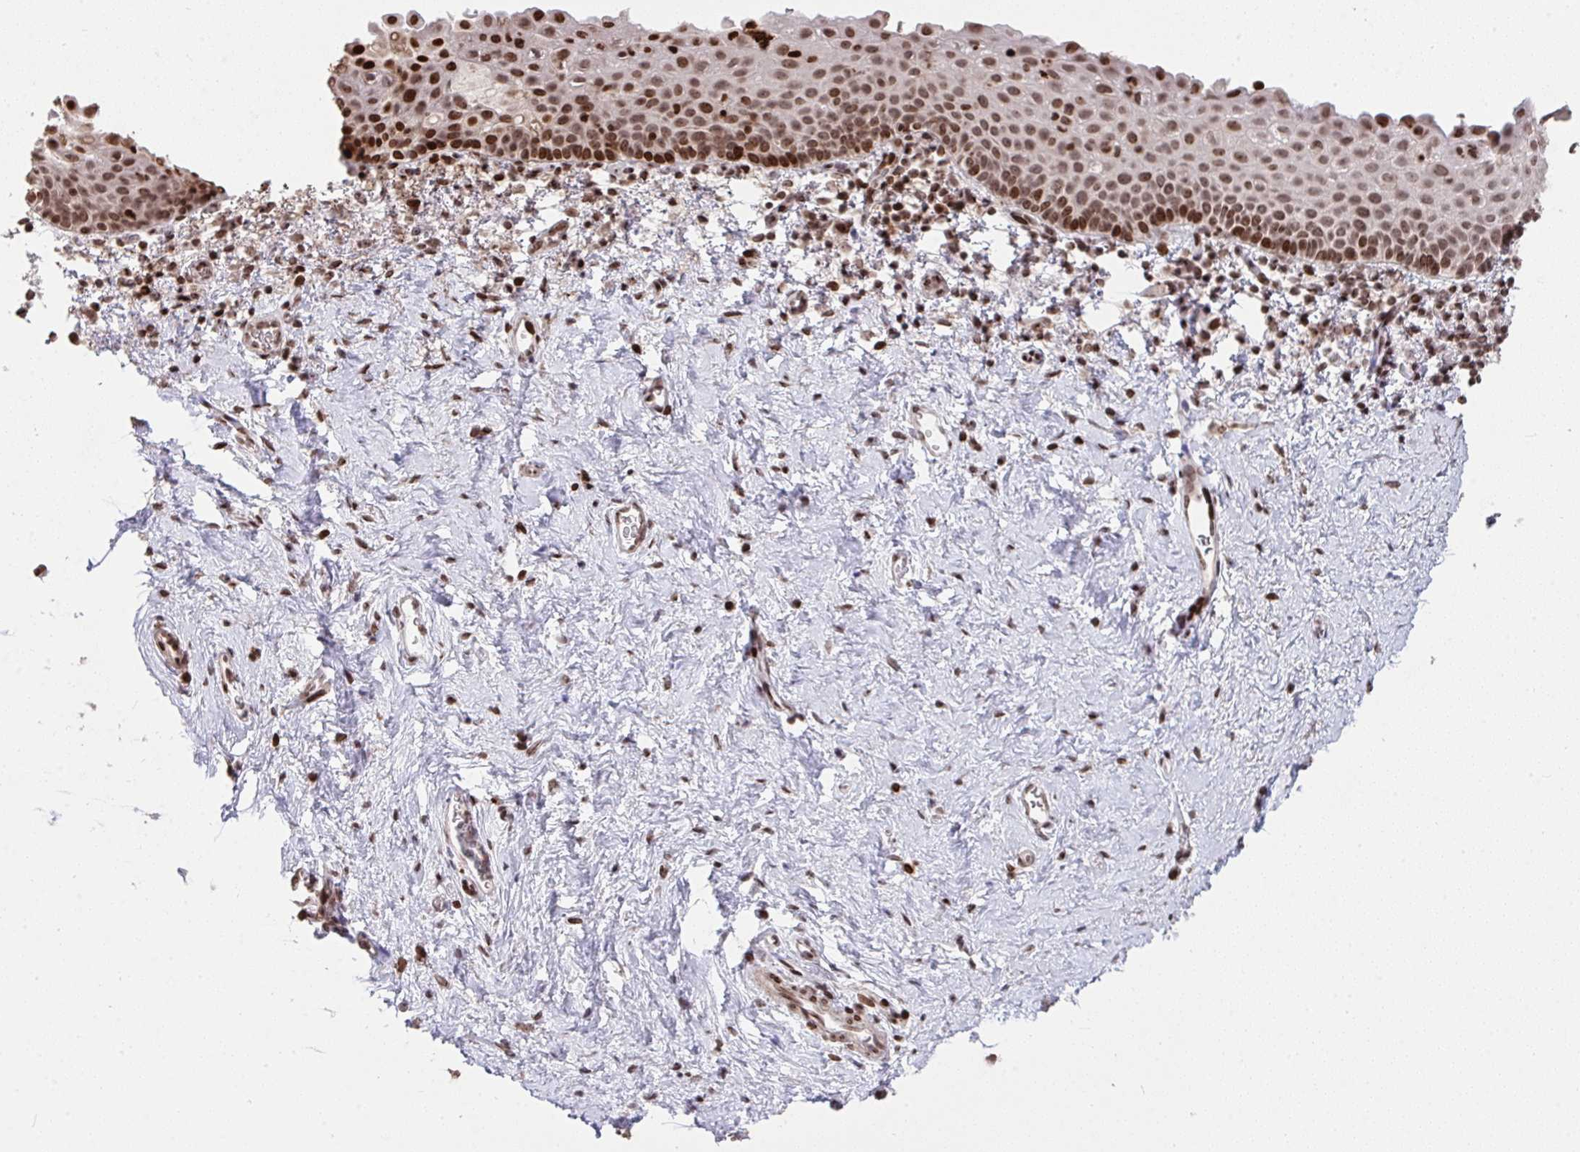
{"staining": {"intensity": "strong", "quantity": ">75%", "location": "nuclear"}, "tissue": "vagina", "cell_type": "Squamous epithelial cells", "image_type": "normal", "snomed": [{"axis": "morphology", "description": "Normal tissue, NOS"}, {"axis": "topography", "description": "Vagina"}], "caption": "Immunohistochemical staining of unremarkable human vagina exhibits high levels of strong nuclear staining in approximately >75% of squamous epithelial cells.", "gene": "NIP7", "patient": {"sex": "female", "age": 61}}